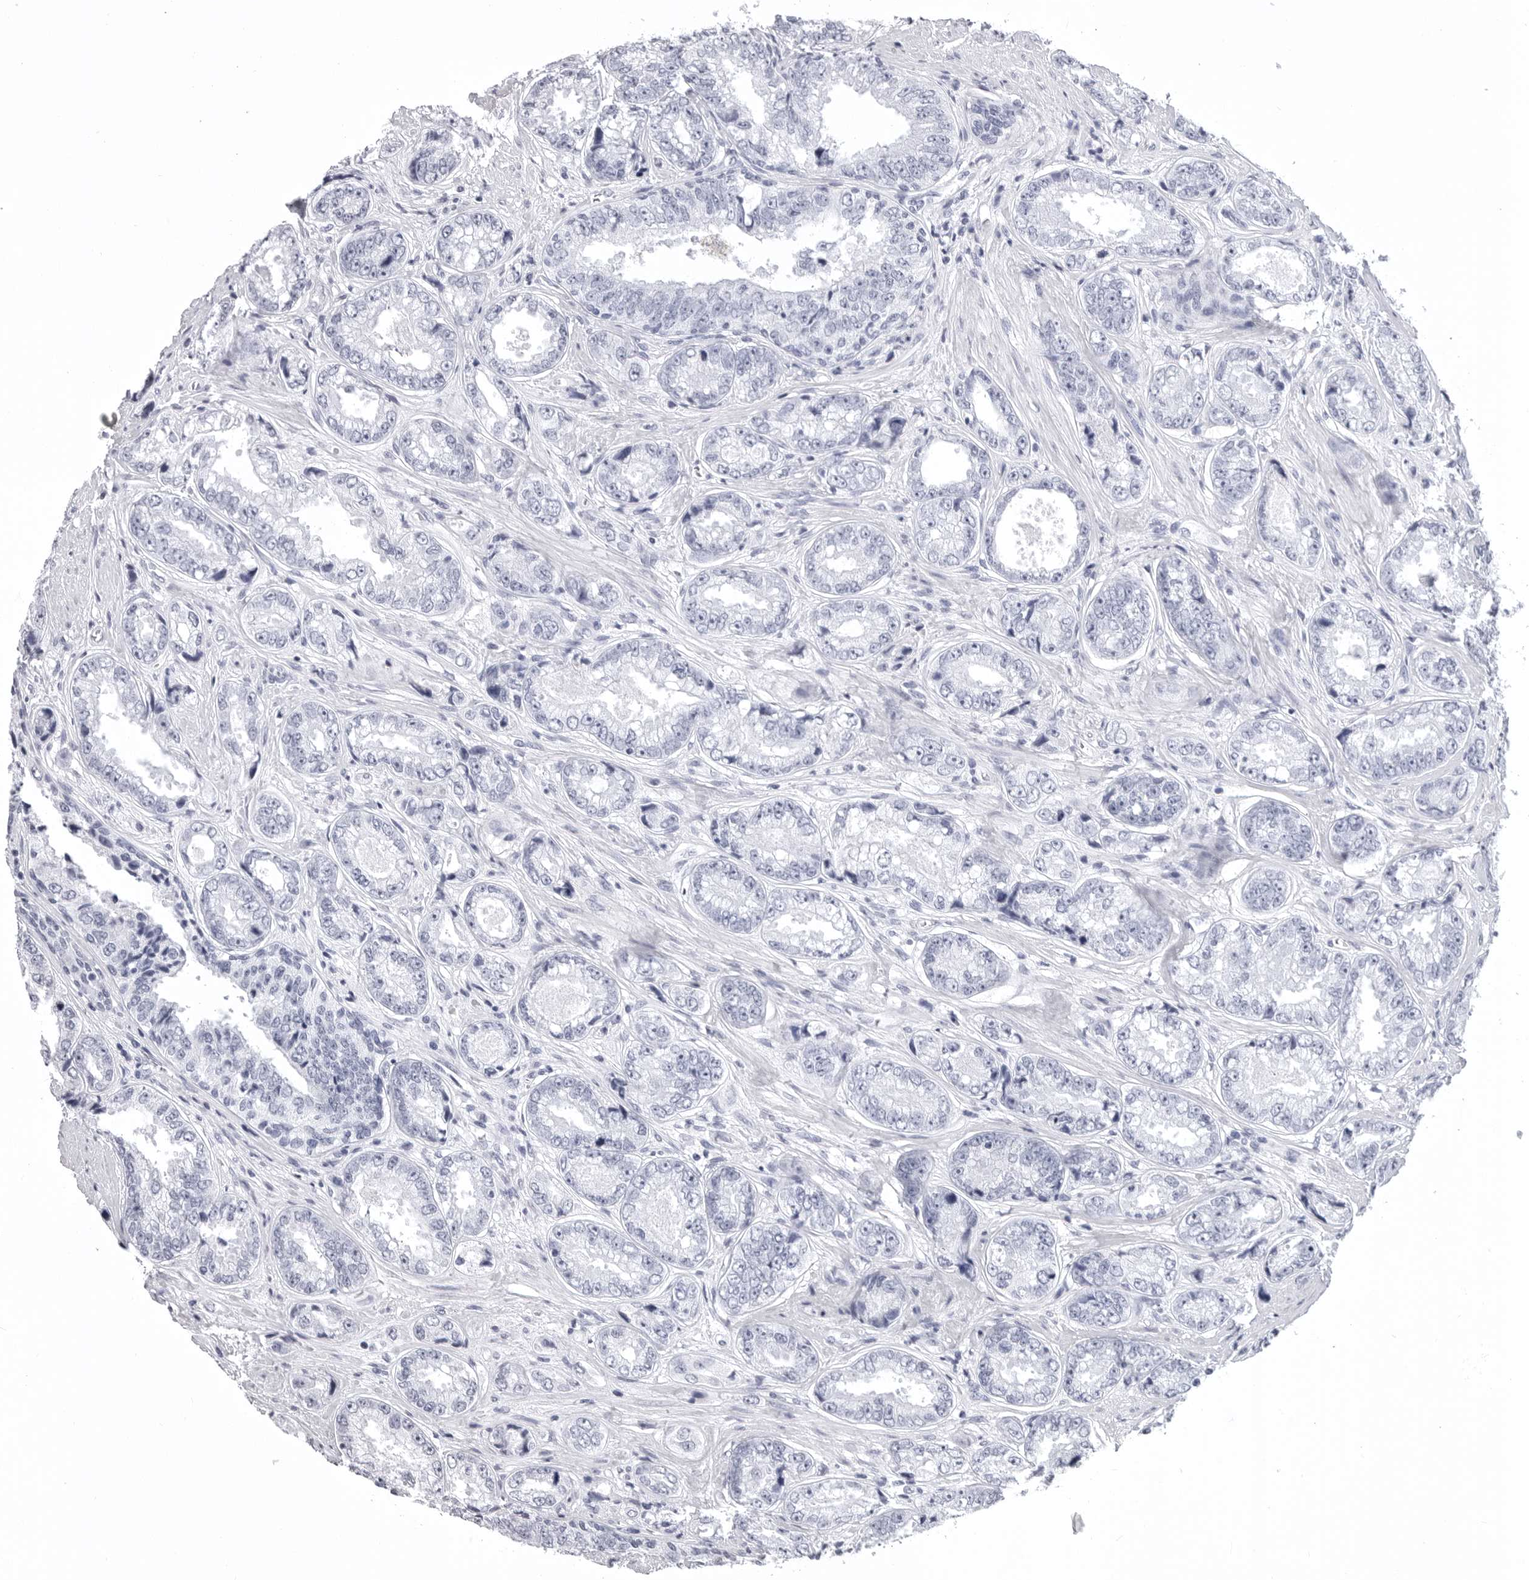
{"staining": {"intensity": "negative", "quantity": "none", "location": "none"}, "tissue": "prostate cancer", "cell_type": "Tumor cells", "image_type": "cancer", "snomed": [{"axis": "morphology", "description": "Adenocarcinoma, High grade"}, {"axis": "topography", "description": "Prostate"}], "caption": "The image reveals no significant expression in tumor cells of prostate cancer.", "gene": "LGALS4", "patient": {"sex": "male", "age": 61}}